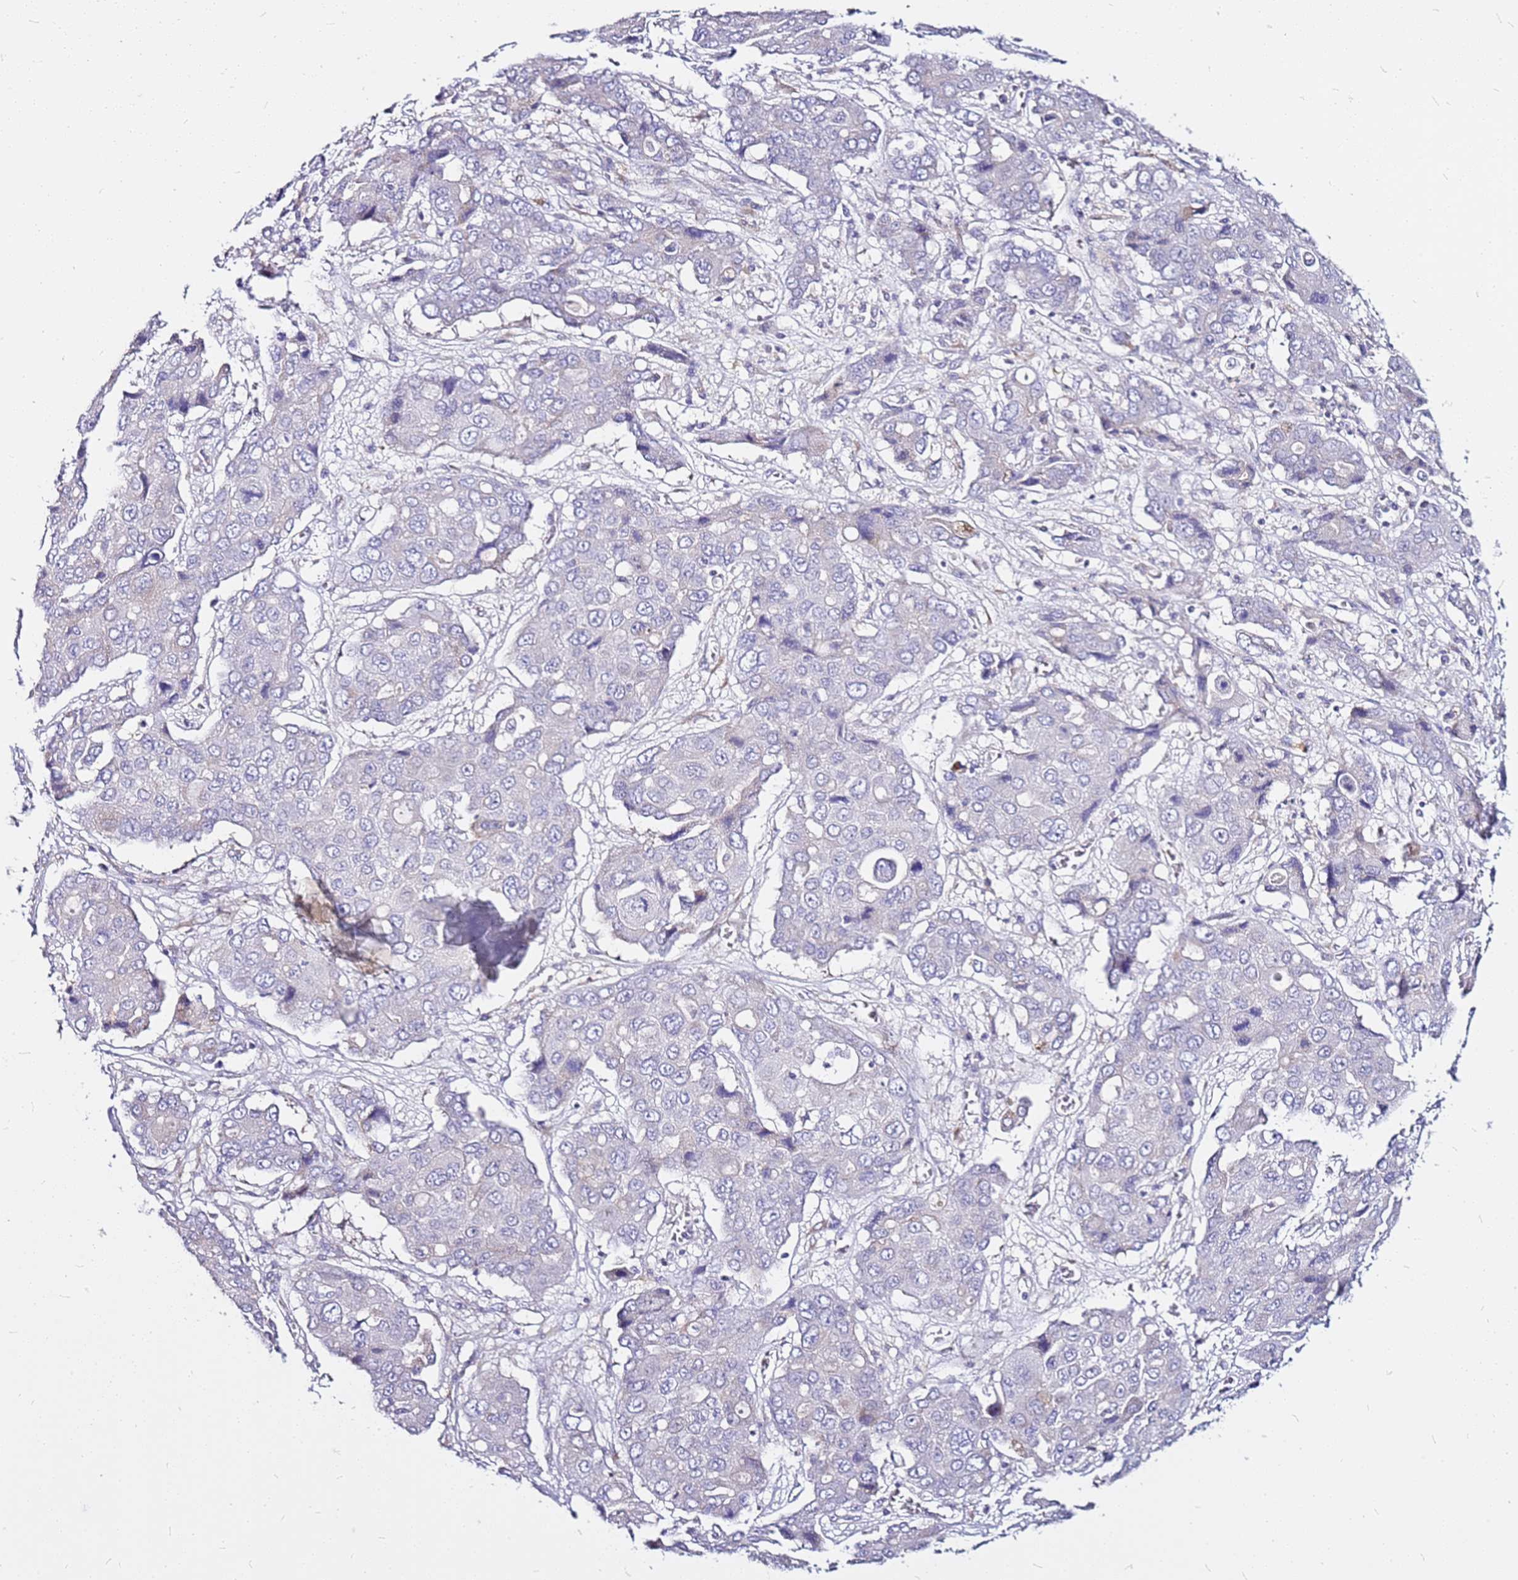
{"staining": {"intensity": "negative", "quantity": "none", "location": "none"}, "tissue": "liver cancer", "cell_type": "Tumor cells", "image_type": "cancer", "snomed": [{"axis": "morphology", "description": "Cholangiocarcinoma"}, {"axis": "topography", "description": "Liver"}], "caption": "The immunohistochemistry micrograph has no significant expression in tumor cells of liver cholangiocarcinoma tissue.", "gene": "CASD1", "patient": {"sex": "male", "age": 67}}